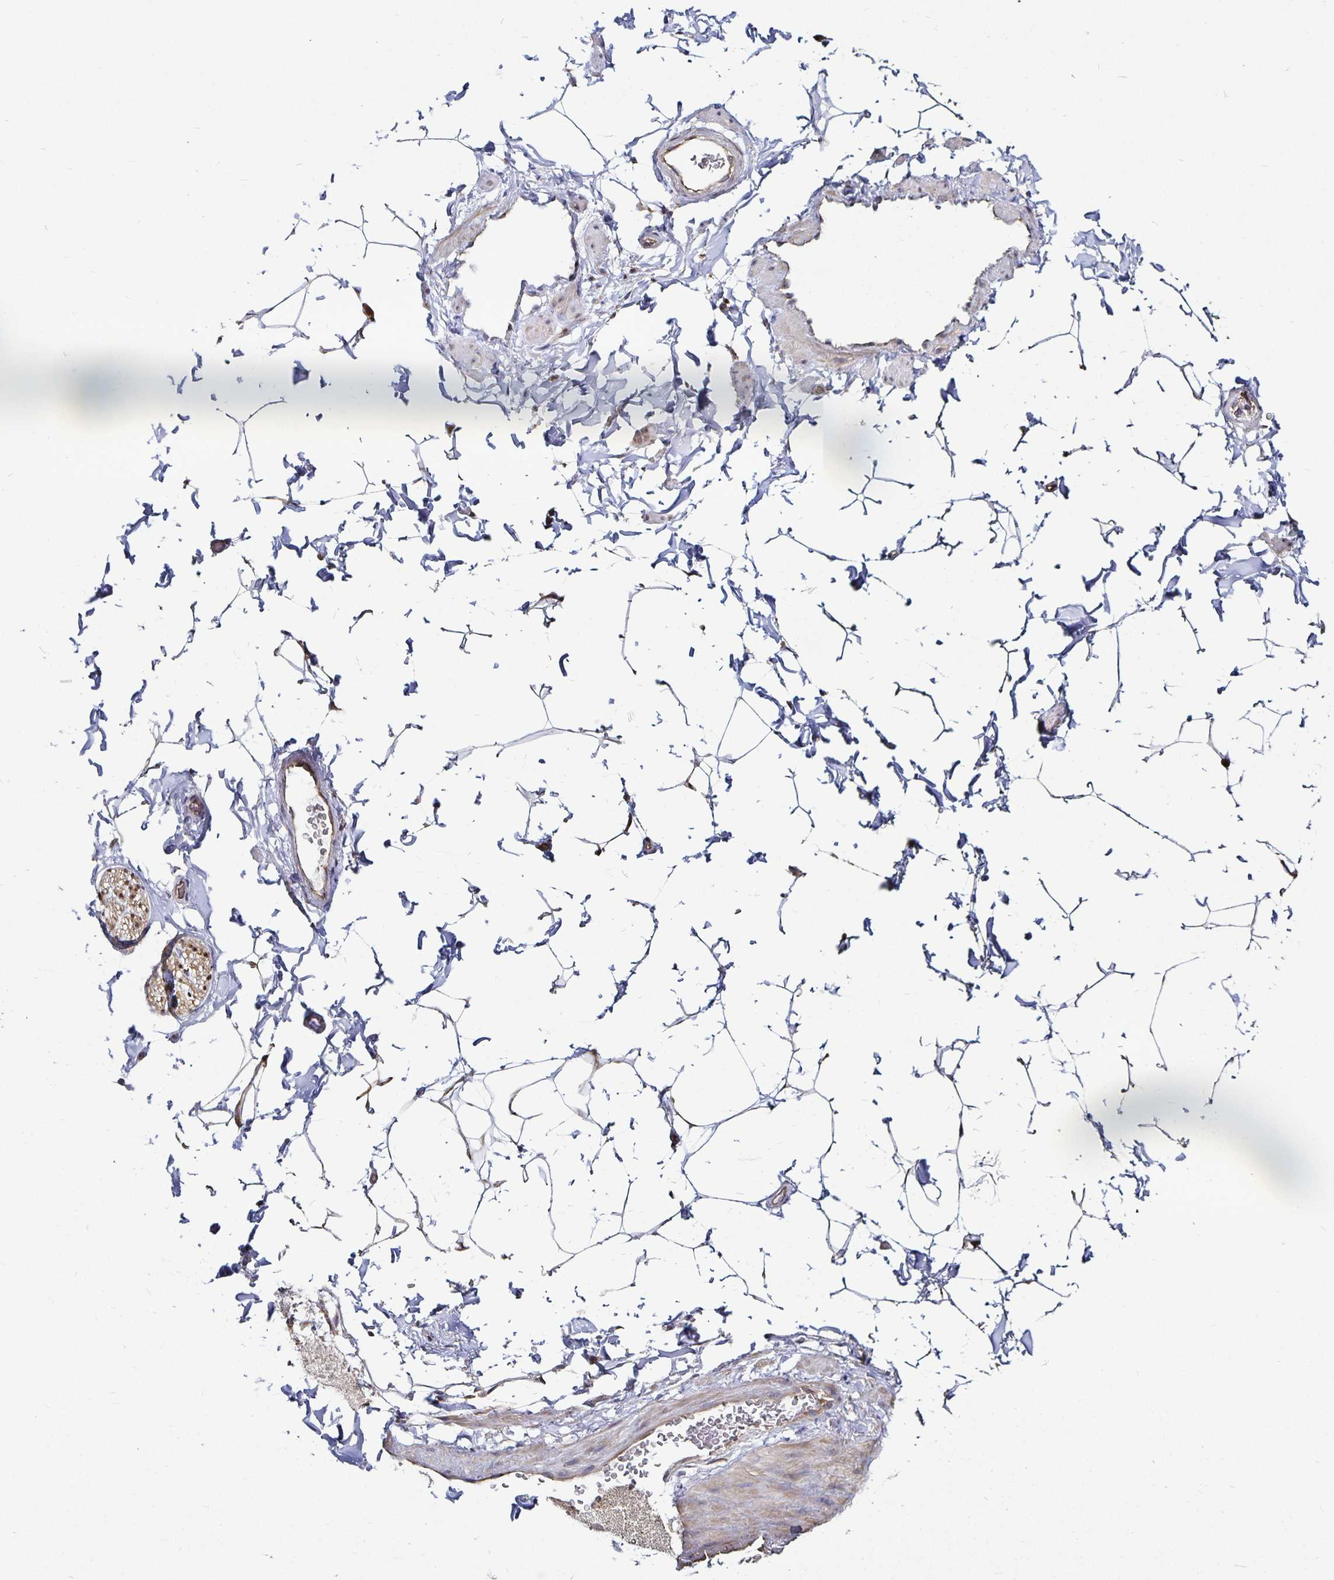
{"staining": {"intensity": "negative", "quantity": "none", "location": "none"}, "tissue": "adipose tissue", "cell_type": "Adipocytes", "image_type": "normal", "snomed": [{"axis": "morphology", "description": "Normal tissue, NOS"}, {"axis": "topography", "description": "Epididymis"}, {"axis": "topography", "description": "Peripheral nerve tissue"}], "caption": "A histopathology image of human adipose tissue is negative for staining in adipocytes. (DAB (3,3'-diaminobenzidine) immunohistochemistry visualized using brightfield microscopy, high magnification).", "gene": "CYP27A1", "patient": {"sex": "male", "age": 32}}